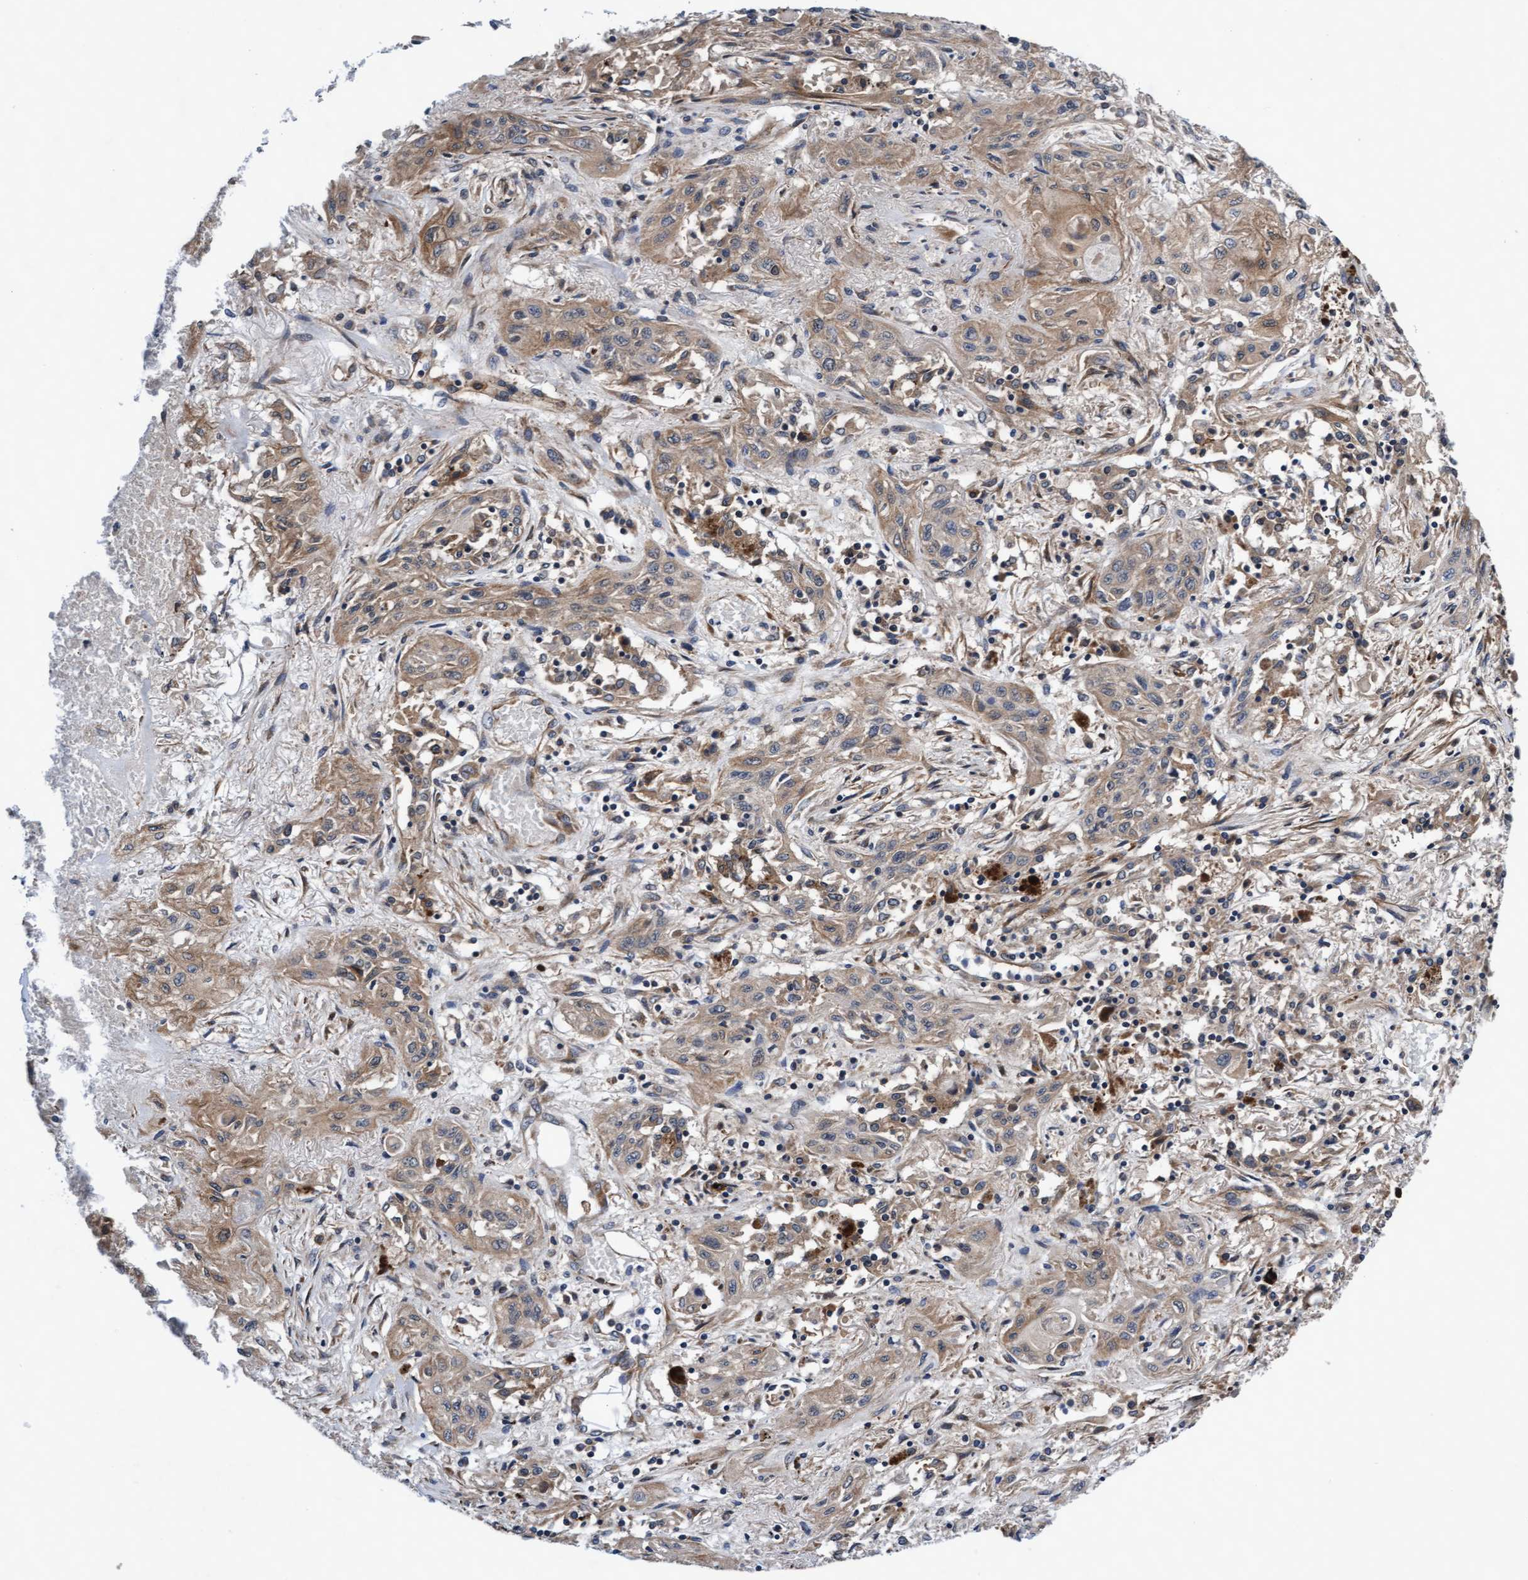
{"staining": {"intensity": "weak", "quantity": "25%-75%", "location": "cytoplasmic/membranous"}, "tissue": "lung cancer", "cell_type": "Tumor cells", "image_type": "cancer", "snomed": [{"axis": "morphology", "description": "Squamous cell carcinoma, NOS"}, {"axis": "topography", "description": "Lung"}], "caption": "About 25%-75% of tumor cells in lung cancer exhibit weak cytoplasmic/membranous protein expression as visualized by brown immunohistochemical staining.", "gene": "EFCAB13", "patient": {"sex": "female", "age": 47}}